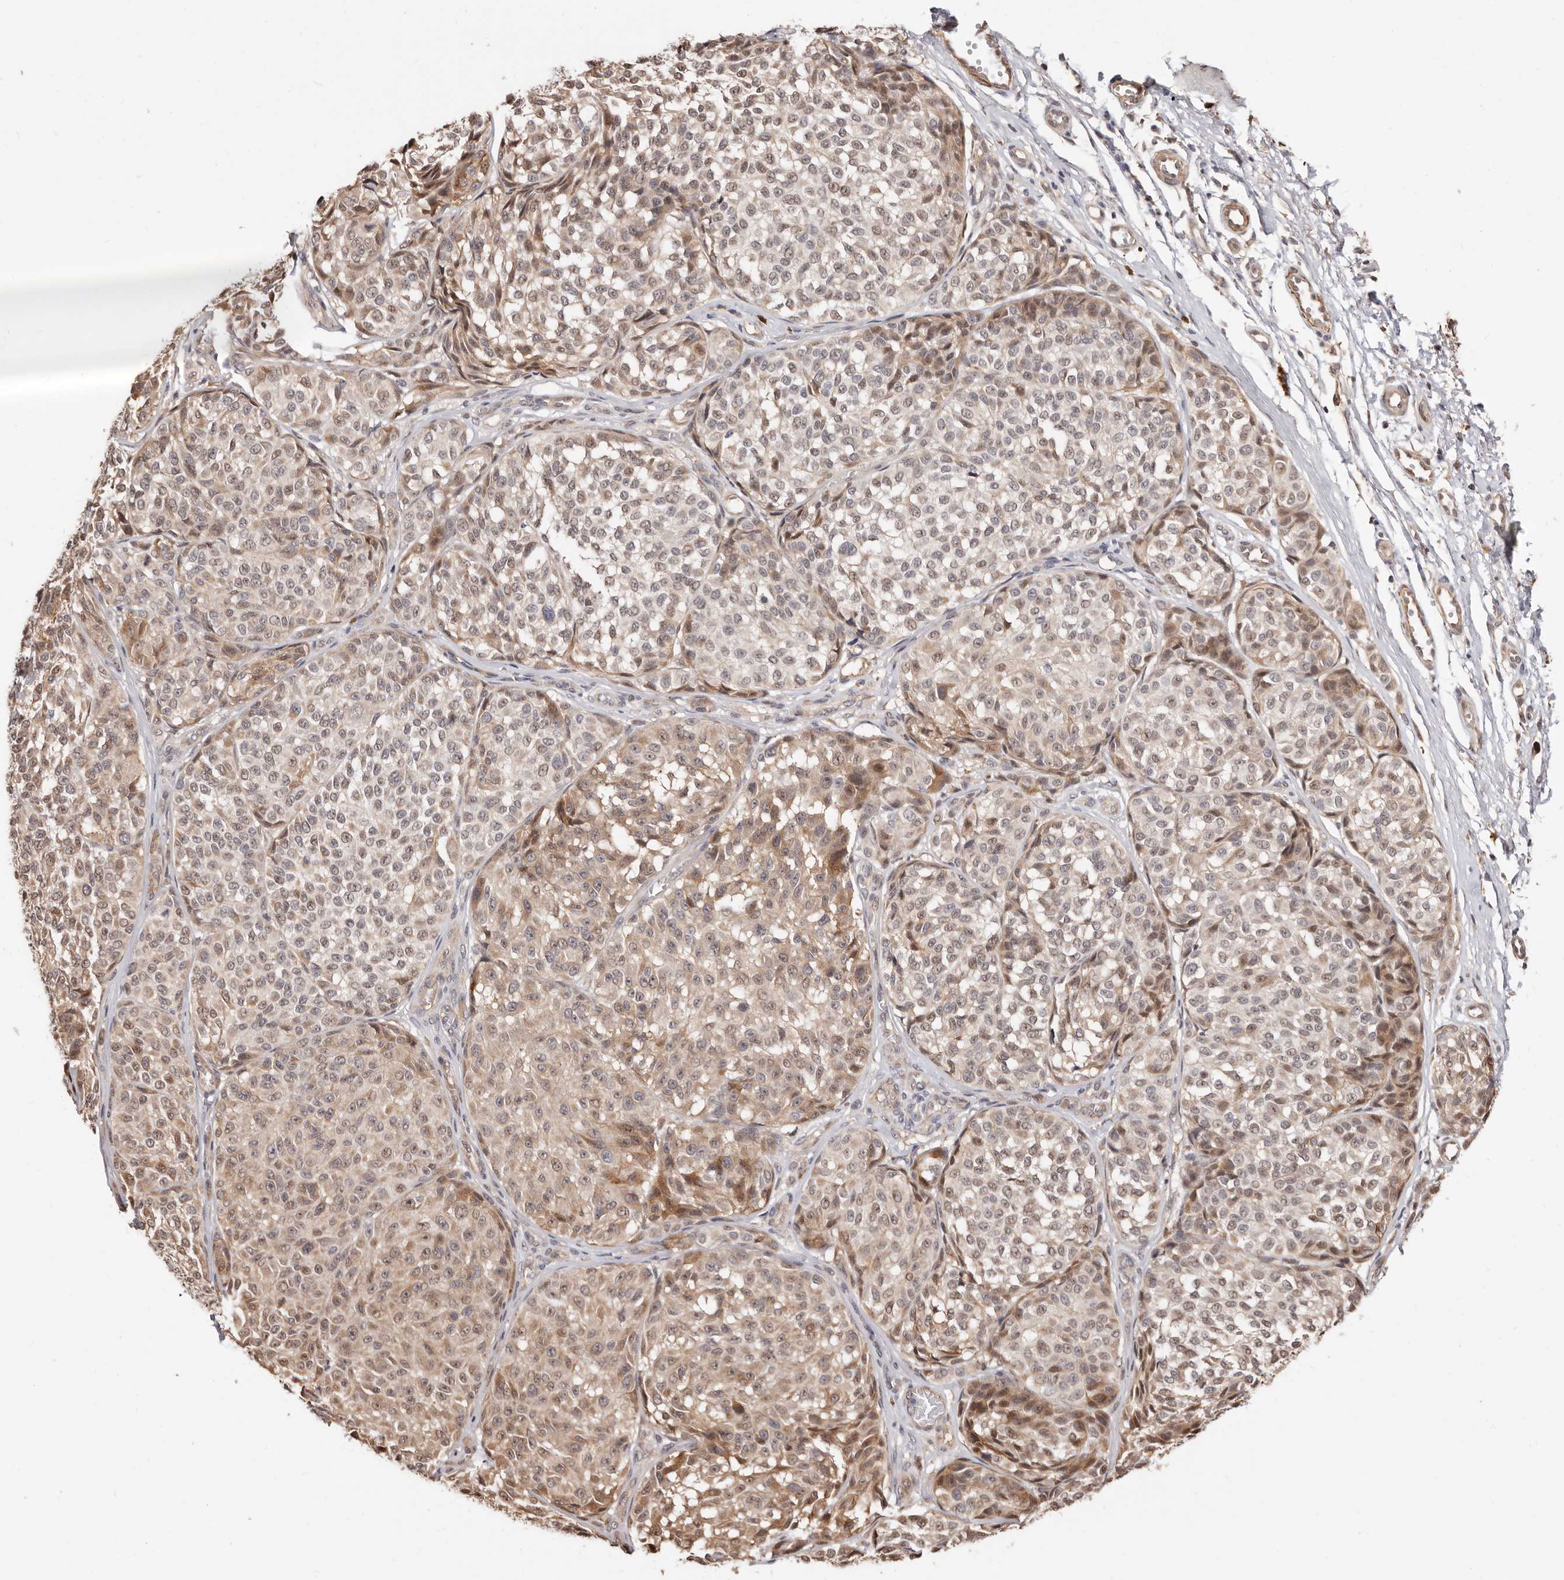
{"staining": {"intensity": "moderate", "quantity": ">75%", "location": "cytoplasmic/membranous,nuclear"}, "tissue": "melanoma", "cell_type": "Tumor cells", "image_type": "cancer", "snomed": [{"axis": "morphology", "description": "Malignant melanoma, NOS"}, {"axis": "topography", "description": "Skin"}], "caption": "Protein expression analysis of melanoma demonstrates moderate cytoplasmic/membranous and nuclear staining in approximately >75% of tumor cells.", "gene": "TRIP13", "patient": {"sex": "male", "age": 83}}